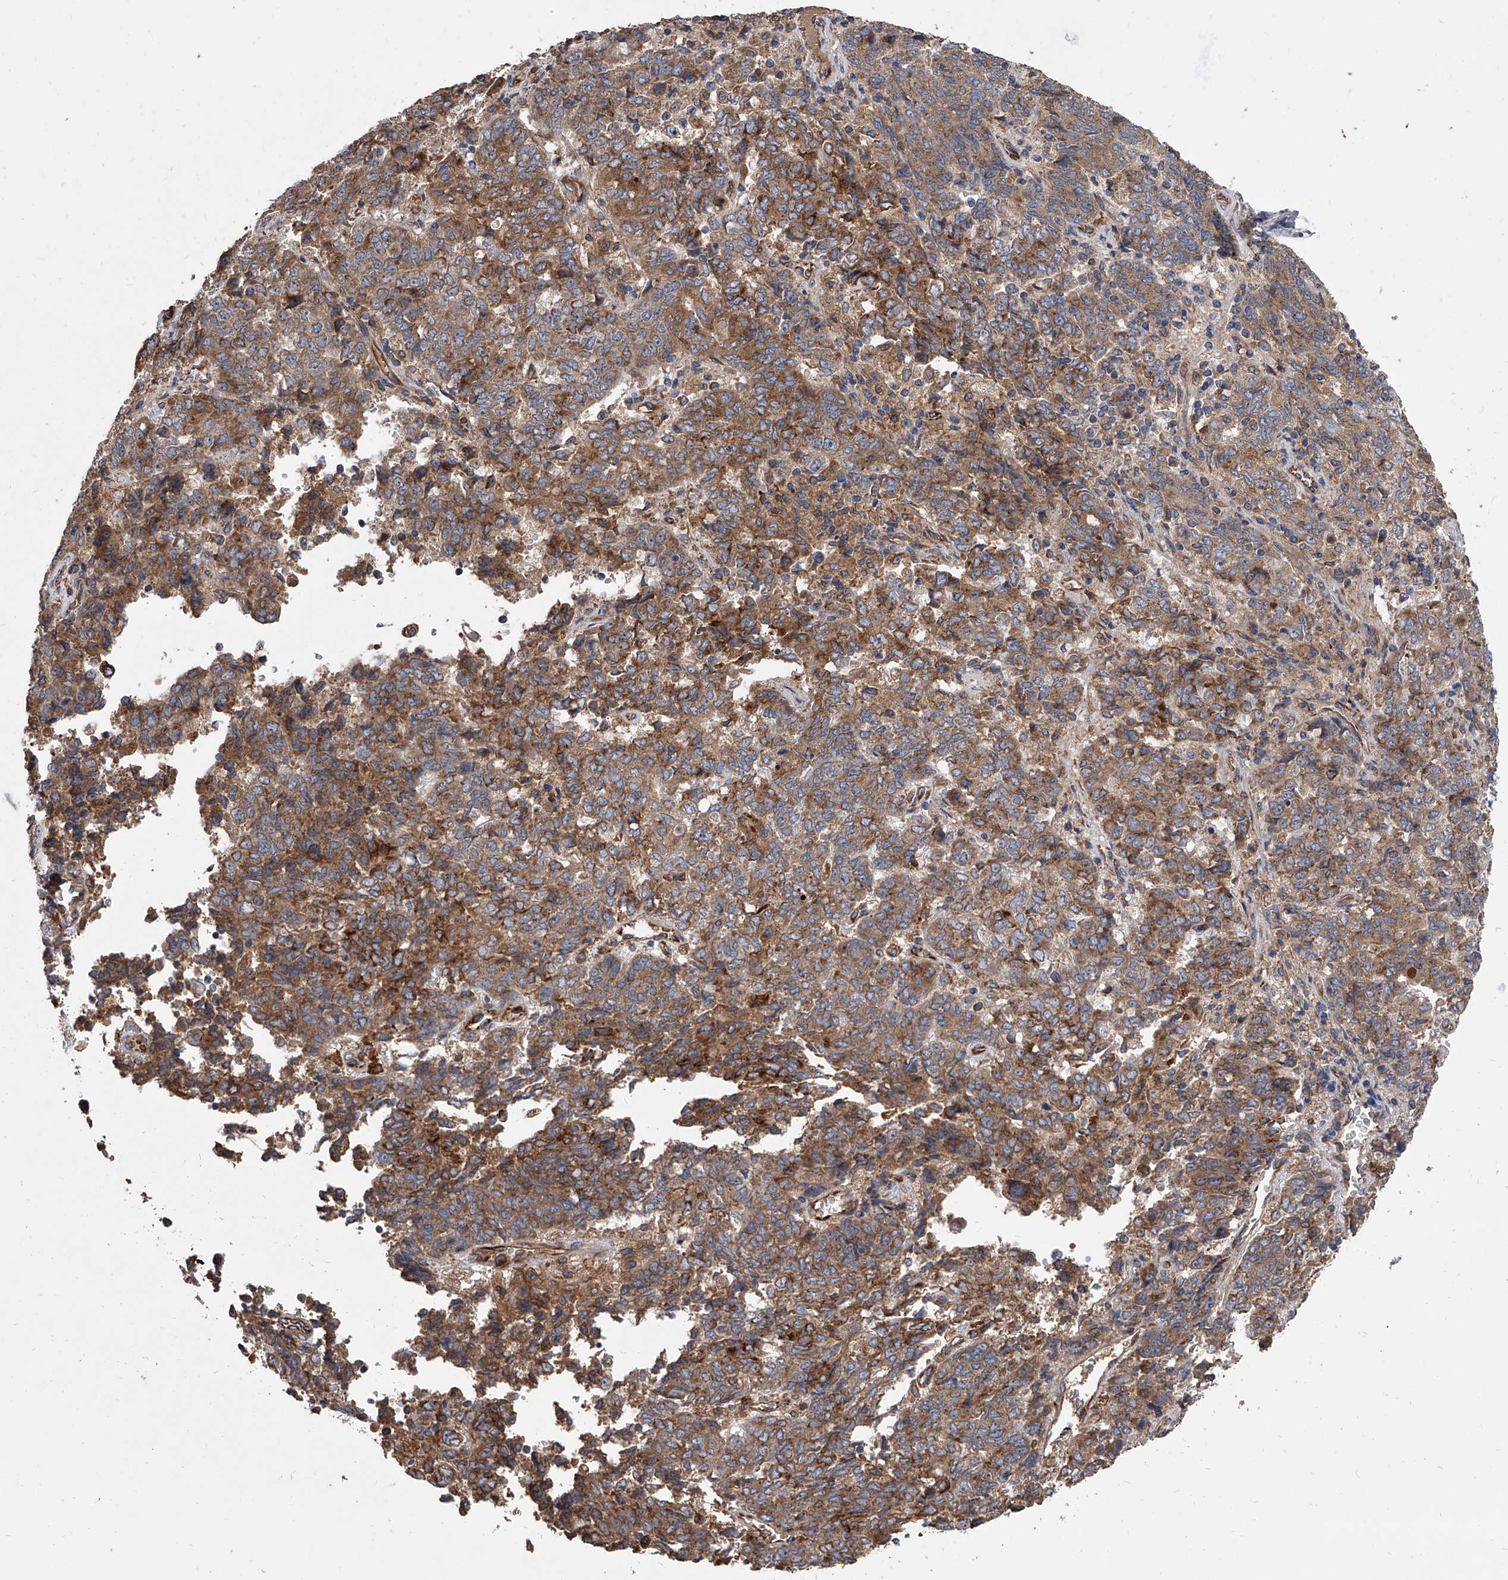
{"staining": {"intensity": "moderate", "quantity": ">75%", "location": "cytoplasmic/membranous"}, "tissue": "endometrial cancer", "cell_type": "Tumor cells", "image_type": "cancer", "snomed": [{"axis": "morphology", "description": "Adenocarcinoma, NOS"}, {"axis": "topography", "description": "Endometrium"}], "caption": "Protein staining exhibits moderate cytoplasmic/membranous positivity in approximately >75% of tumor cells in endometrial cancer.", "gene": "EXOC4", "patient": {"sex": "female", "age": 80}}